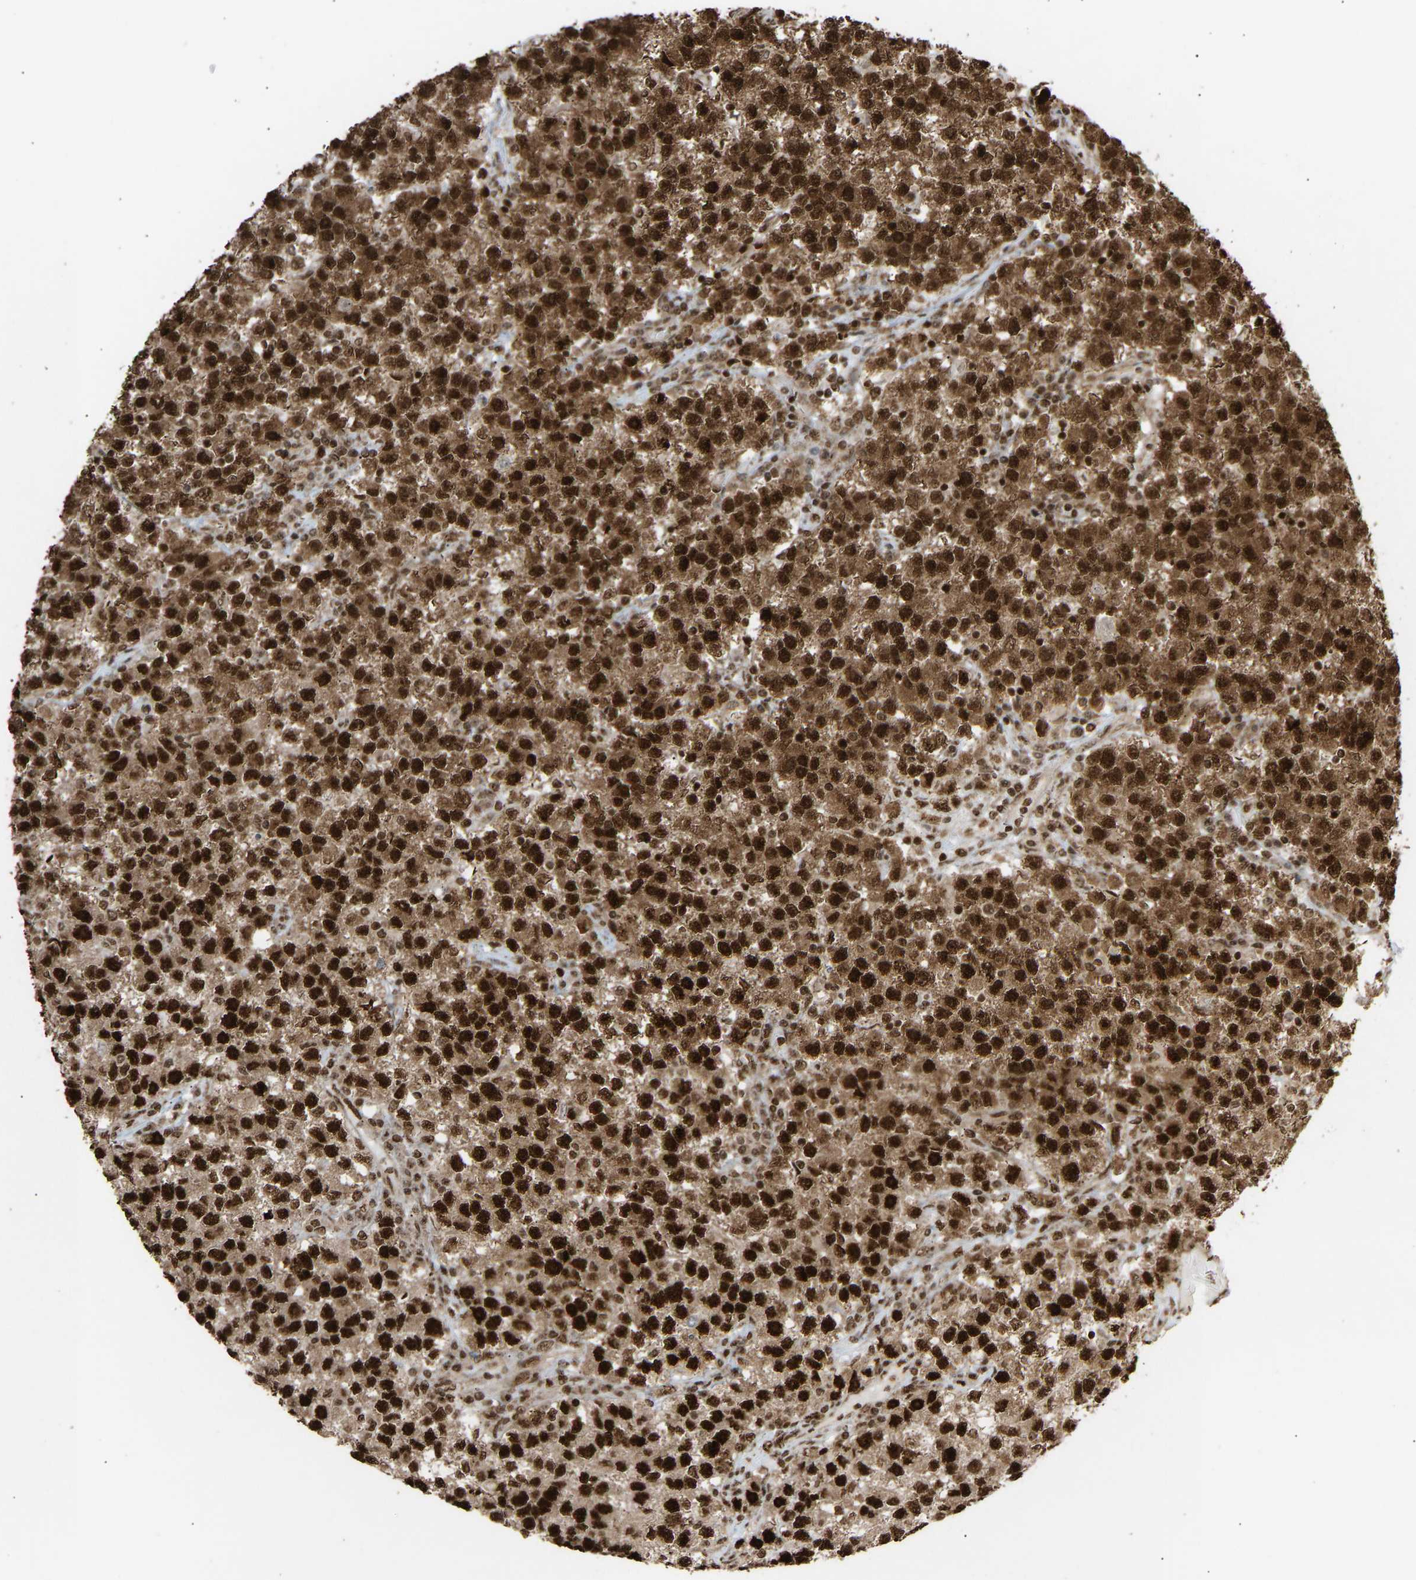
{"staining": {"intensity": "strong", "quantity": ">75%", "location": "cytoplasmic/membranous,nuclear"}, "tissue": "testis cancer", "cell_type": "Tumor cells", "image_type": "cancer", "snomed": [{"axis": "morphology", "description": "Seminoma, NOS"}, {"axis": "topography", "description": "Testis"}], "caption": "Tumor cells show high levels of strong cytoplasmic/membranous and nuclear staining in about >75% of cells in seminoma (testis).", "gene": "ALYREF", "patient": {"sex": "male", "age": 22}}